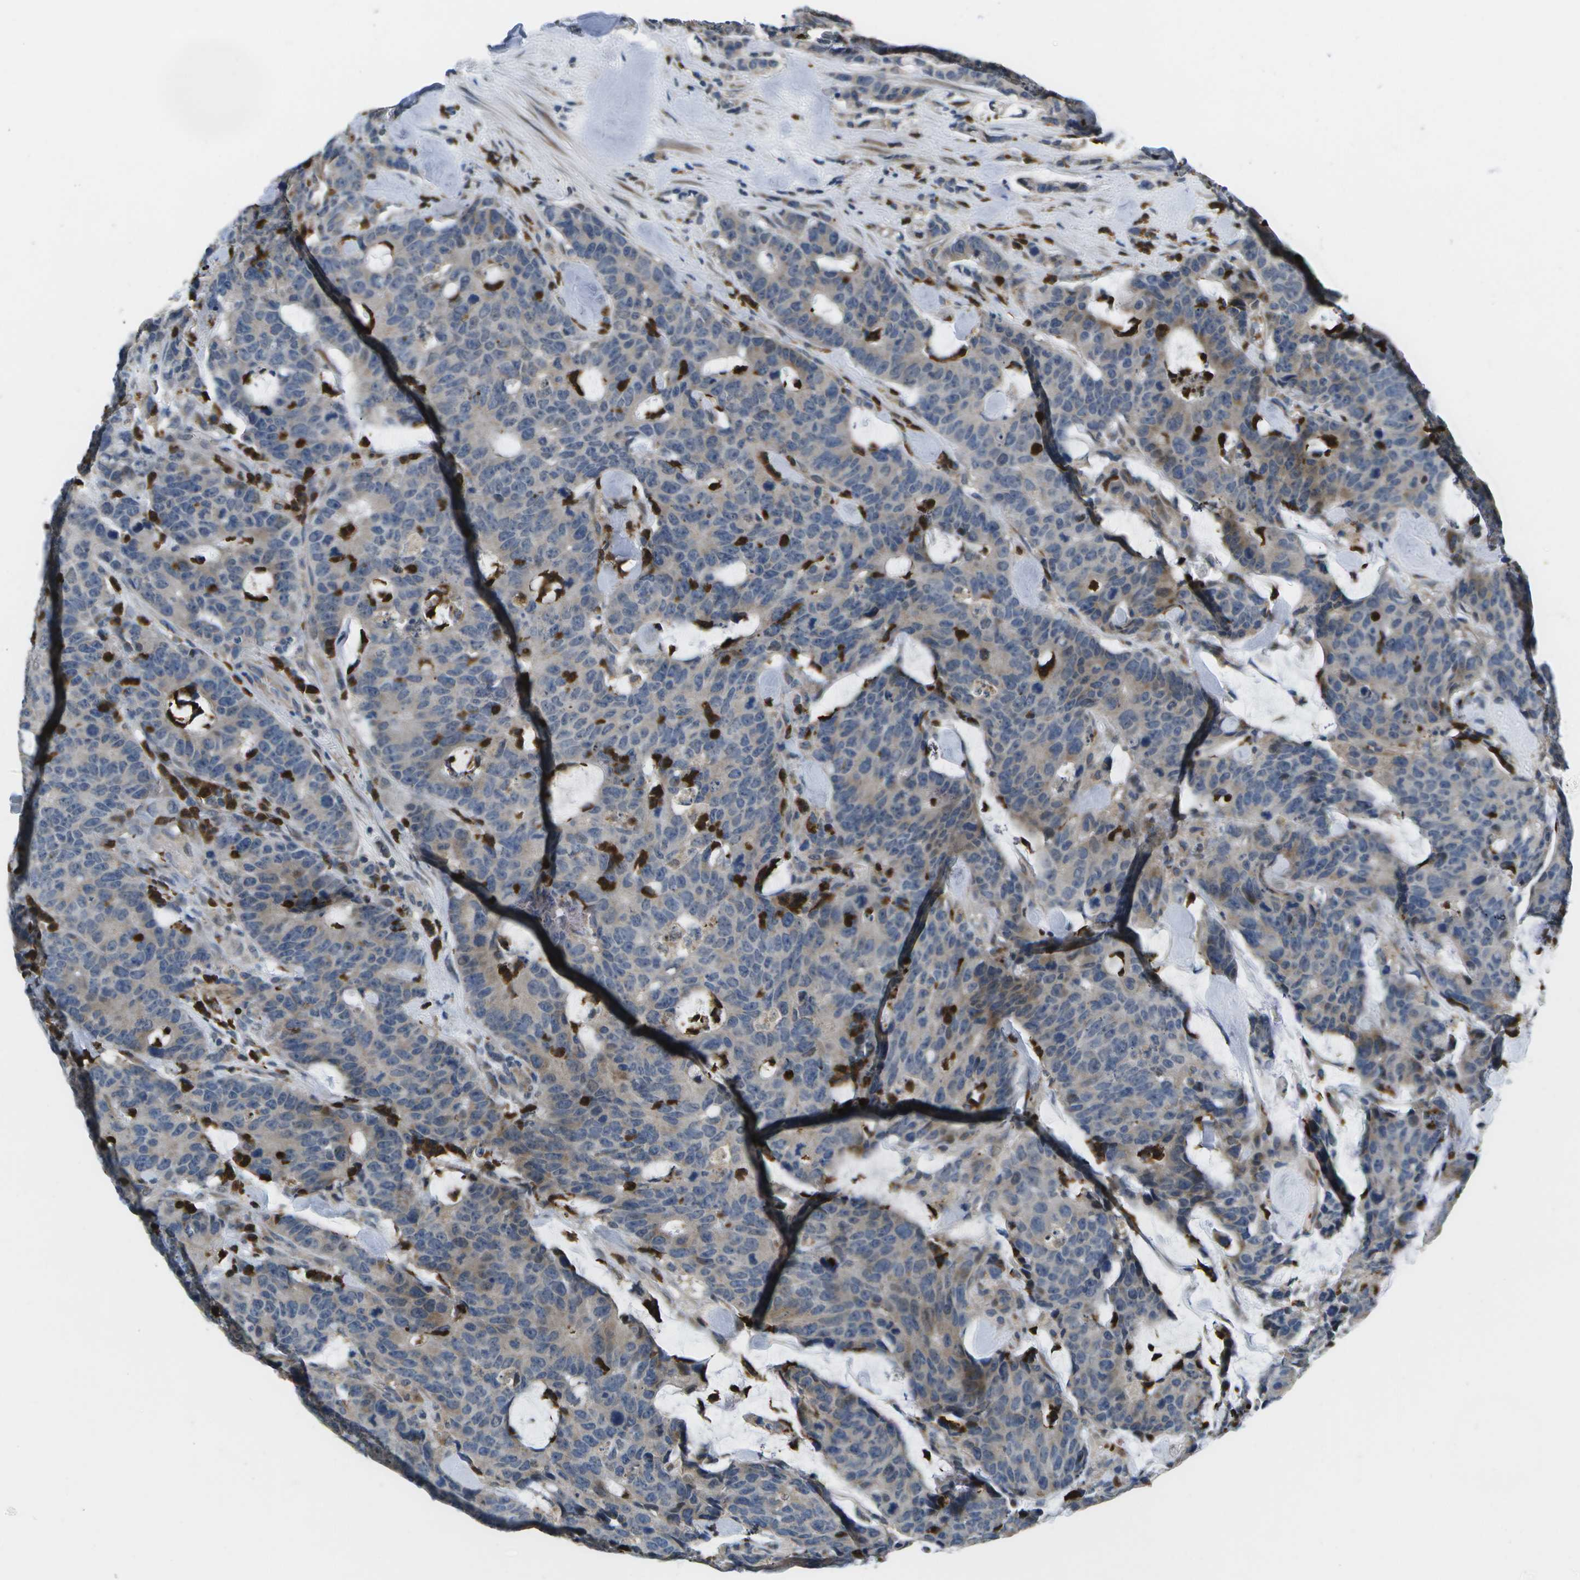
{"staining": {"intensity": "weak", "quantity": "<25%", "location": "cytoplasmic/membranous"}, "tissue": "colorectal cancer", "cell_type": "Tumor cells", "image_type": "cancer", "snomed": [{"axis": "morphology", "description": "Adenocarcinoma, NOS"}, {"axis": "topography", "description": "Colon"}], "caption": "Adenocarcinoma (colorectal) stained for a protein using immunohistochemistry (IHC) reveals no expression tumor cells.", "gene": "GALNT15", "patient": {"sex": "female", "age": 86}}